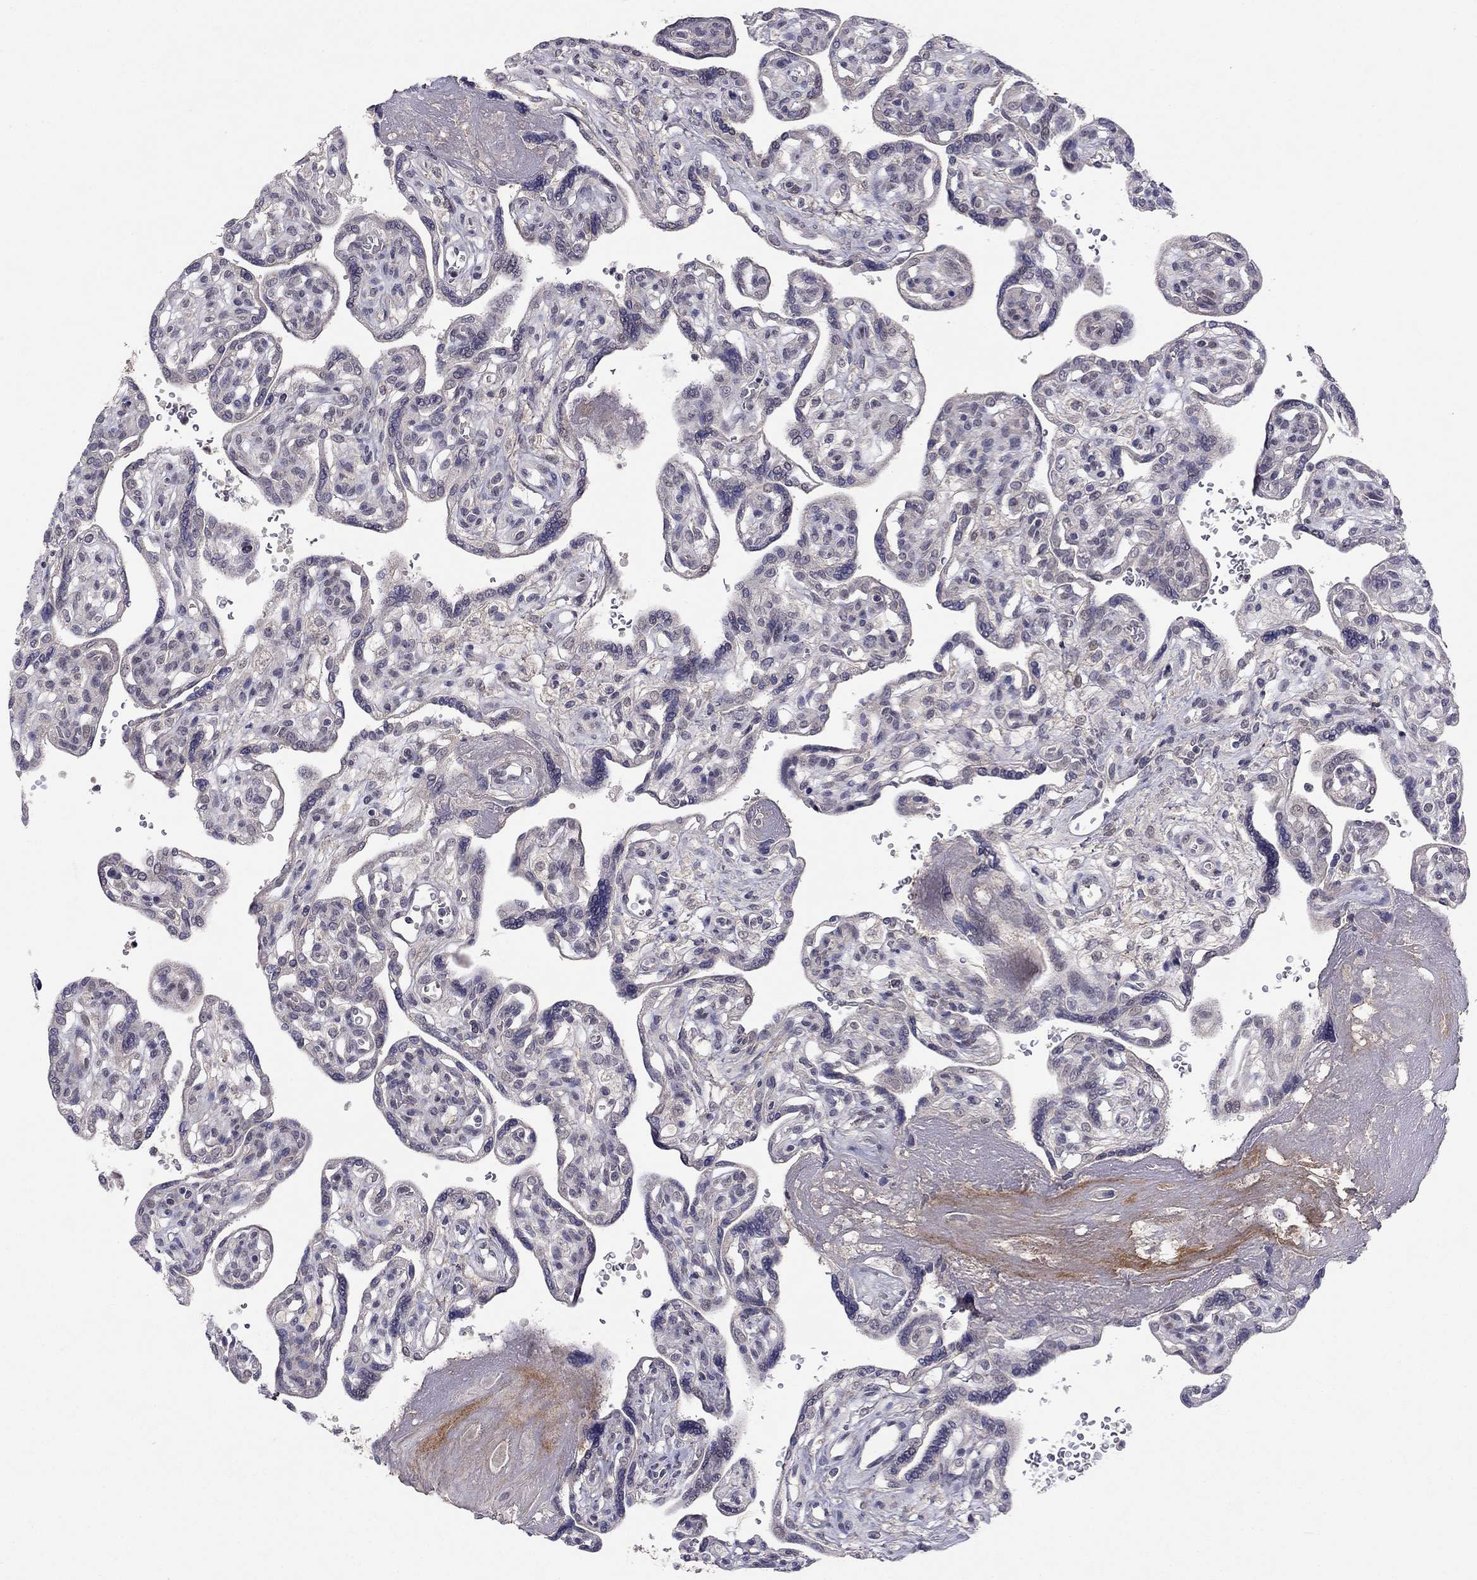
{"staining": {"intensity": "strong", "quantity": ">75%", "location": "cytoplasmic/membranous"}, "tissue": "placenta", "cell_type": "Decidual cells", "image_type": "normal", "snomed": [{"axis": "morphology", "description": "Normal tissue, NOS"}, {"axis": "topography", "description": "Placenta"}], "caption": "Placenta stained for a protein demonstrates strong cytoplasmic/membranous positivity in decidual cells.", "gene": "ESR2", "patient": {"sex": "female", "age": 39}}